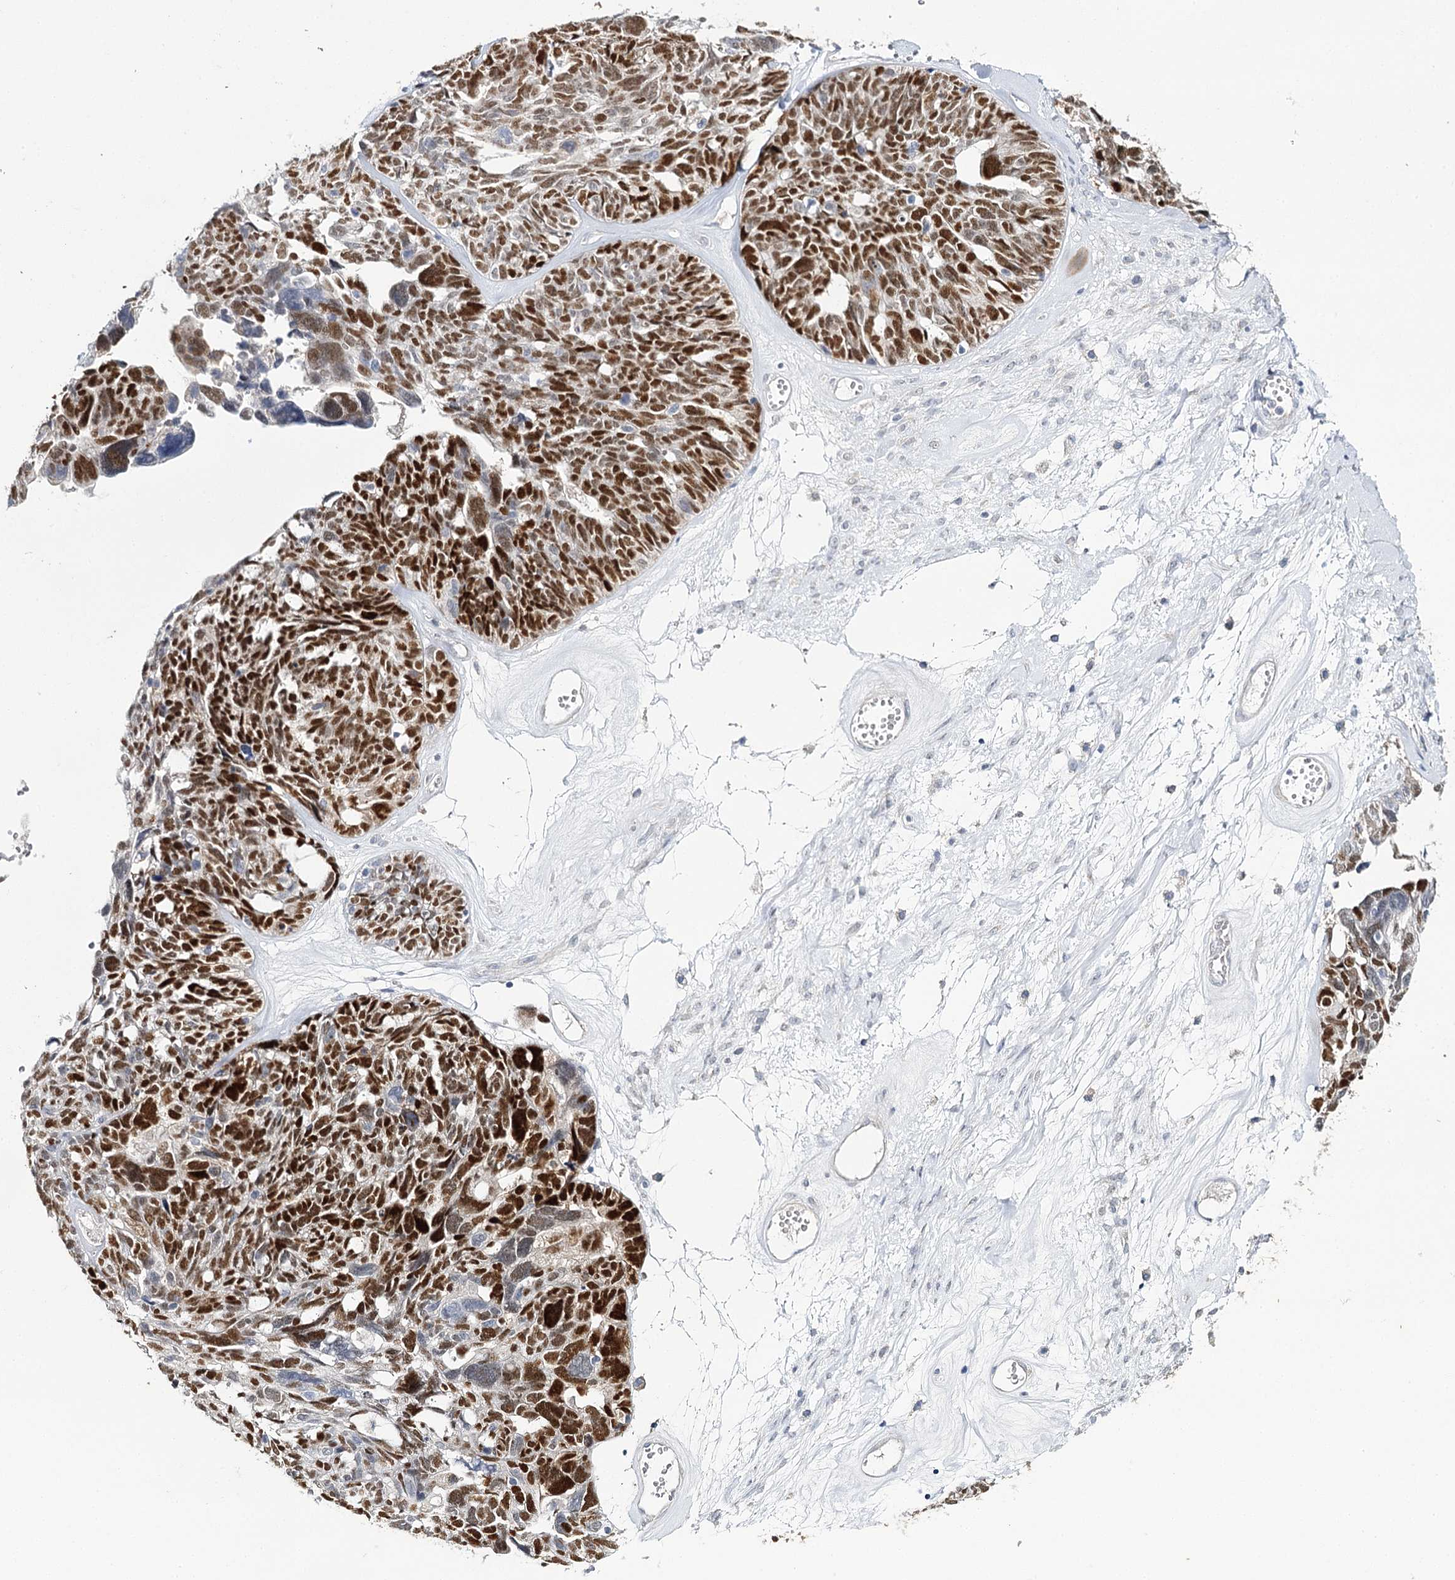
{"staining": {"intensity": "strong", "quantity": ">75%", "location": "nuclear"}, "tissue": "ovarian cancer", "cell_type": "Tumor cells", "image_type": "cancer", "snomed": [{"axis": "morphology", "description": "Cystadenocarcinoma, serous, NOS"}, {"axis": "topography", "description": "Ovary"}], "caption": "Approximately >75% of tumor cells in ovarian cancer (serous cystadenocarcinoma) exhibit strong nuclear protein staining as visualized by brown immunohistochemical staining.", "gene": "TP53", "patient": {"sex": "female", "age": 79}}